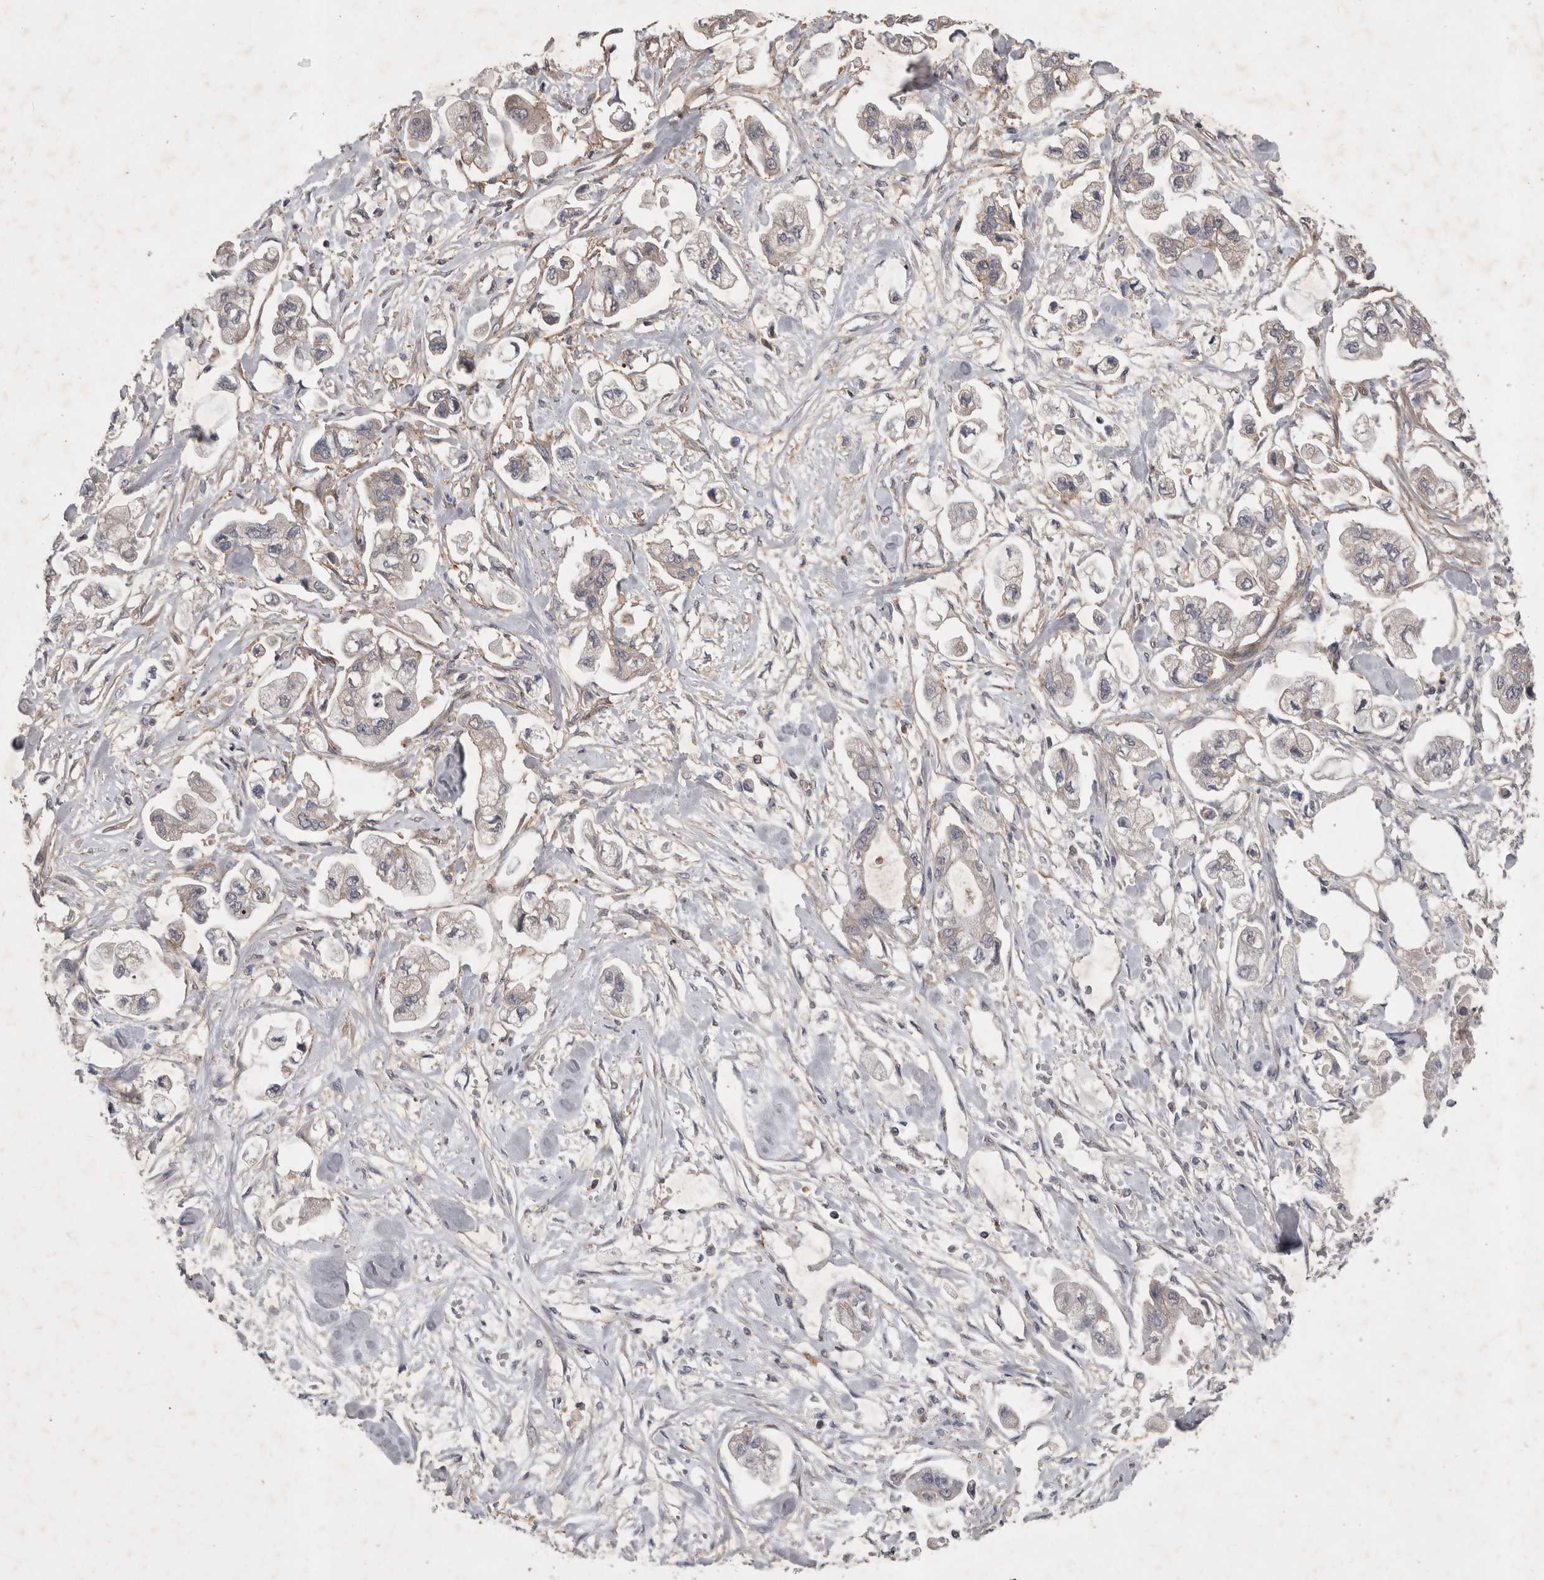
{"staining": {"intensity": "weak", "quantity": "<25%", "location": "cytoplasmic/membranous"}, "tissue": "stomach cancer", "cell_type": "Tumor cells", "image_type": "cancer", "snomed": [{"axis": "morphology", "description": "Normal tissue, NOS"}, {"axis": "morphology", "description": "Adenocarcinoma, NOS"}, {"axis": "topography", "description": "Stomach"}], "caption": "Adenocarcinoma (stomach) was stained to show a protein in brown. There is no significant positivity in tumor cells.", "gene": "SPATA48", "patient": {"sex": "male", "age": 62}}